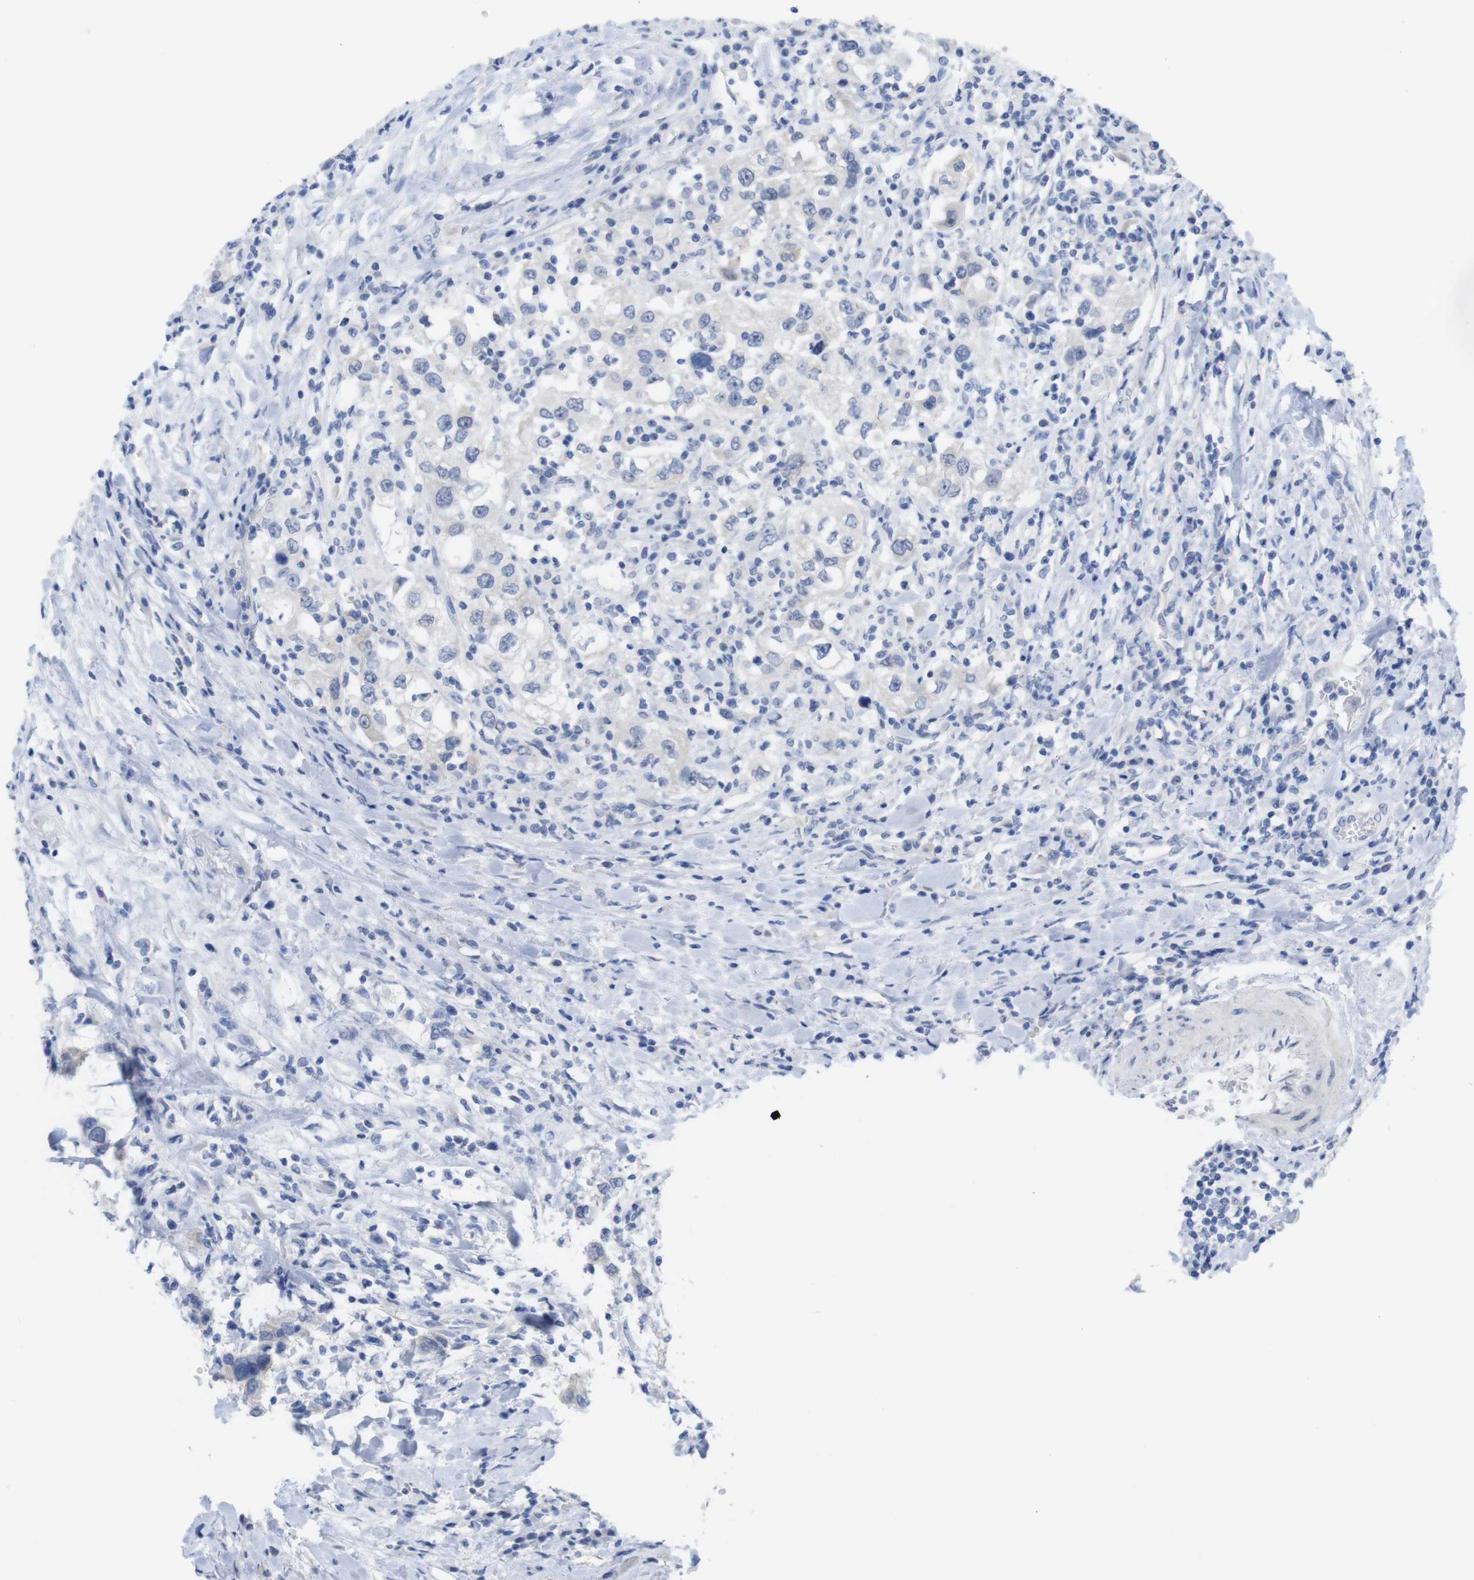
{"staining": {"intensity": "negative", "quantity": "none", "location": "none"}, "tissue": "urothelial cancer", "cell_type": "Tumor cells", "image_type": "cancer", "snomed": [{"axis": "morphology", "description": "Urothelial carcinoma, High grade"}, {"axis": "topography", "description": "Urinary bladder"}], "caption": "This image is of high-grade urothelial carcinoma stained with immunohistochemistry to label a protein in brown with the nuclei are counter-stained blue. There is no staining in tumor cells.", "gene": "PNMA1", "patient": {"sex": "female", "age": 80}}